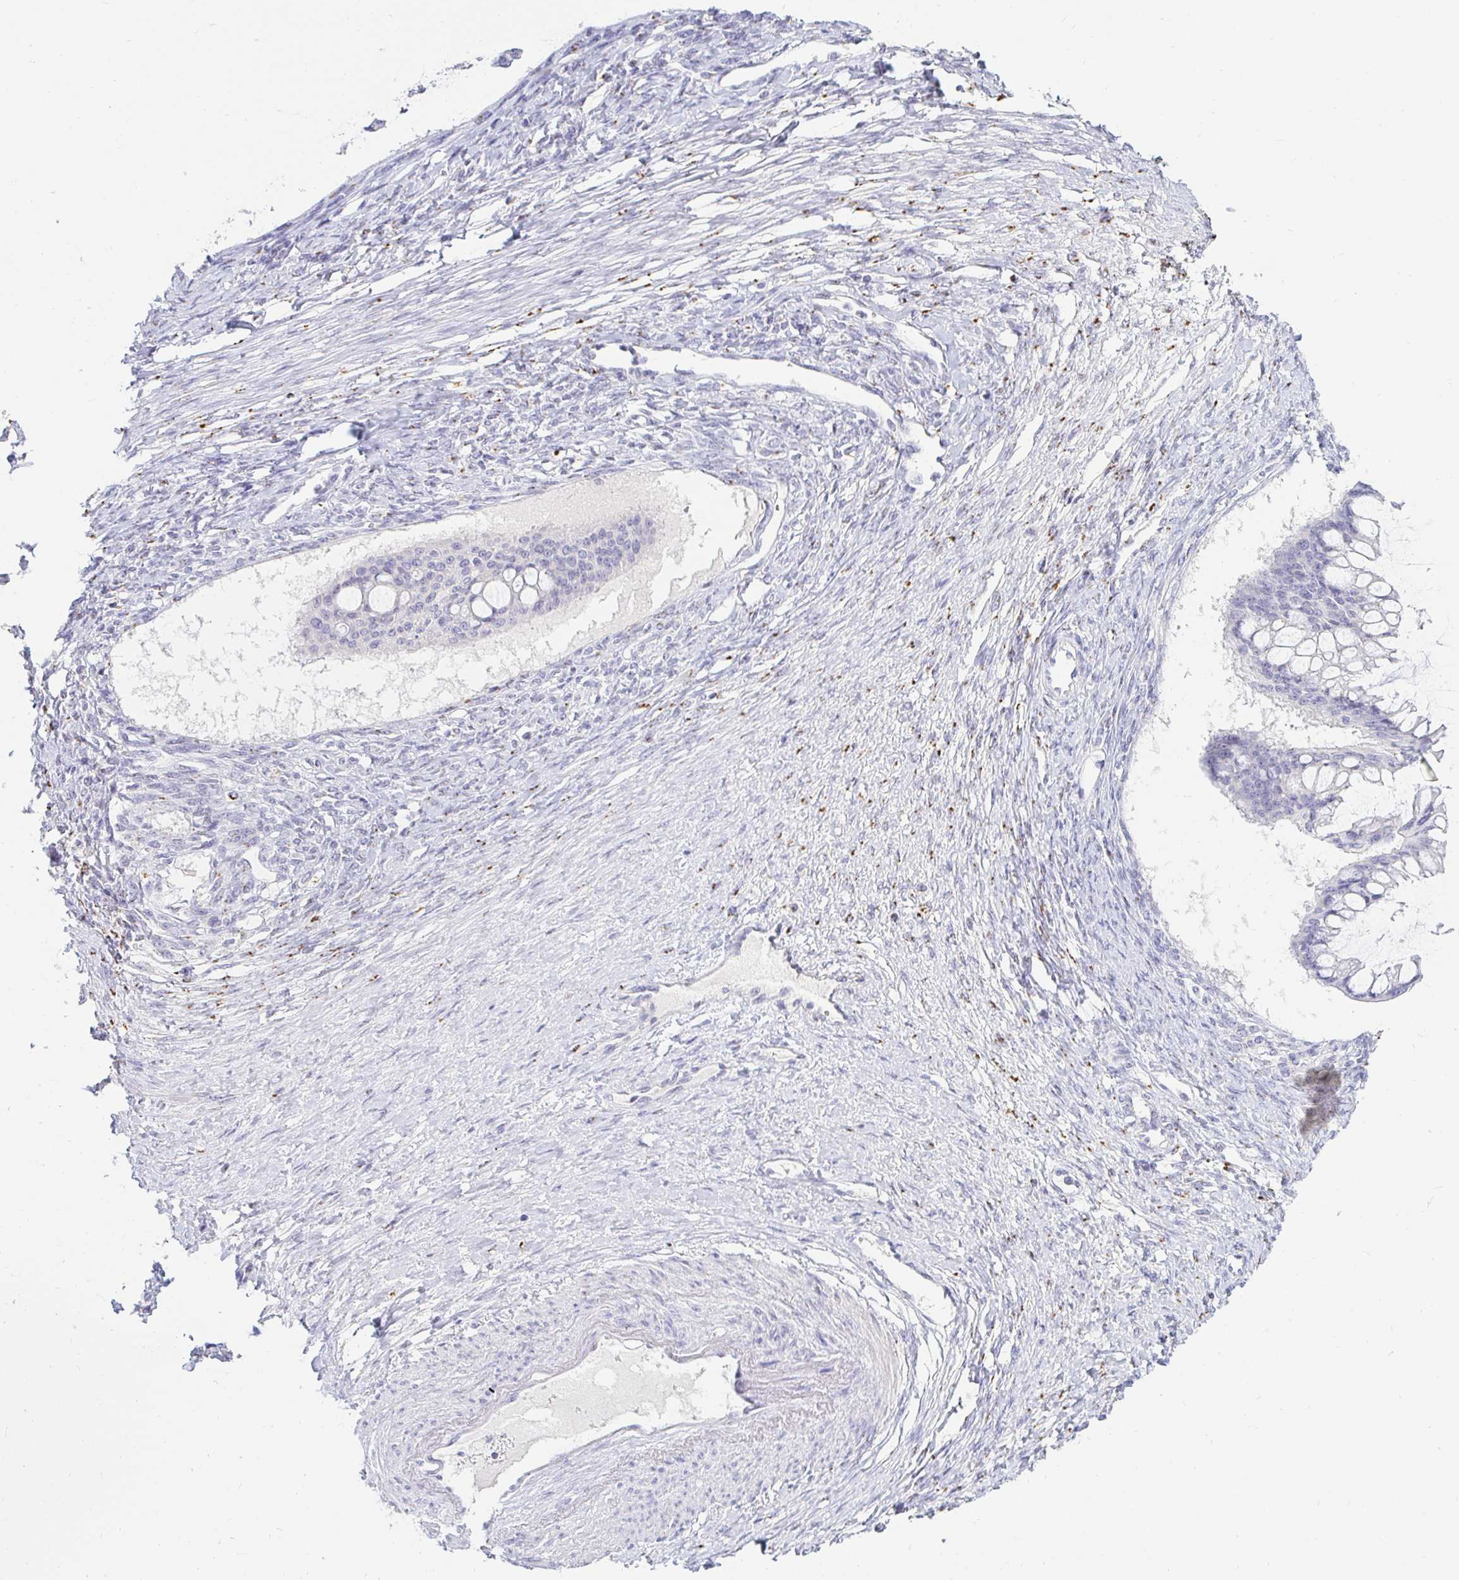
{"staining": {"intensity": "negative", "quantity": "none", "location": "none"}, "tissue": "ovarian cancer", "cell_type": "Tumor cells", "image_type": "cancer", "snomed": [{"axis": "morphology", "description": "Cystadenocarcinoma, mucinous, NOS"}, {"axis": "topography", "description": "Ovary"}], "caption": "Tumor cells are negative for protein expression in human mucinous cystadenocarcinoma (ovarian).", "gene": "OR51D1", "patient": {"sex": "female", "age": 73}}